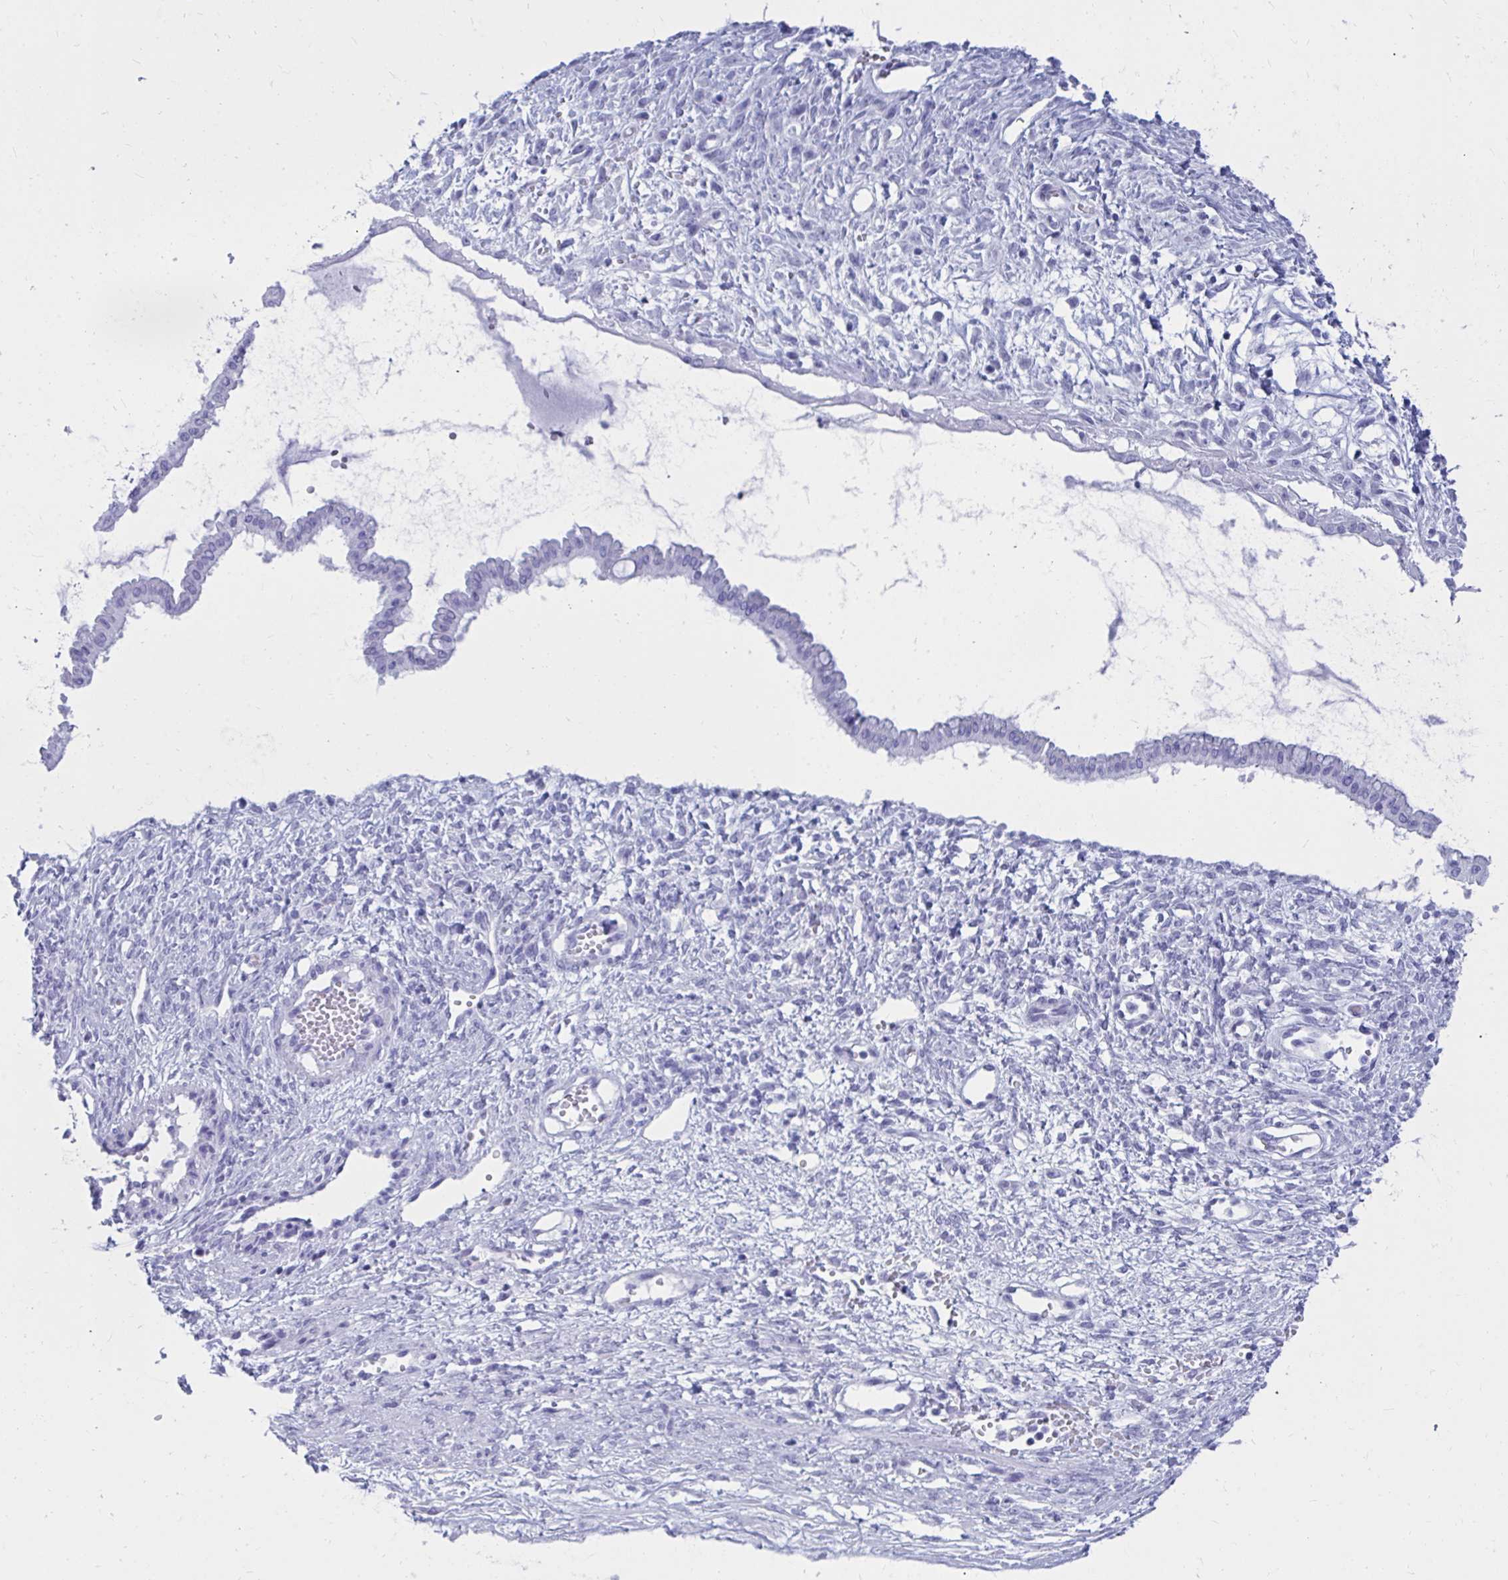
{"staining": {"intensity": "negative", "quantity": "none", "location": "none"}, "tissue": "ovarian cancer", "cell_type": "Tumor cells", "image_type": "cancer", "snomed": [{"axis": "morphology", "description": "Cystadenocarcinoma, mucinous, NOS"}, {"axis": "topography", "description": "Ovary"}], "caption": "Mucinous cystadenocarcinoma (ovarian) was stained to show a protein in brown. There is no significant expression in tumor cells.", "gene": "OR10R2", "patient": {"sex": "female", "age": 73}}